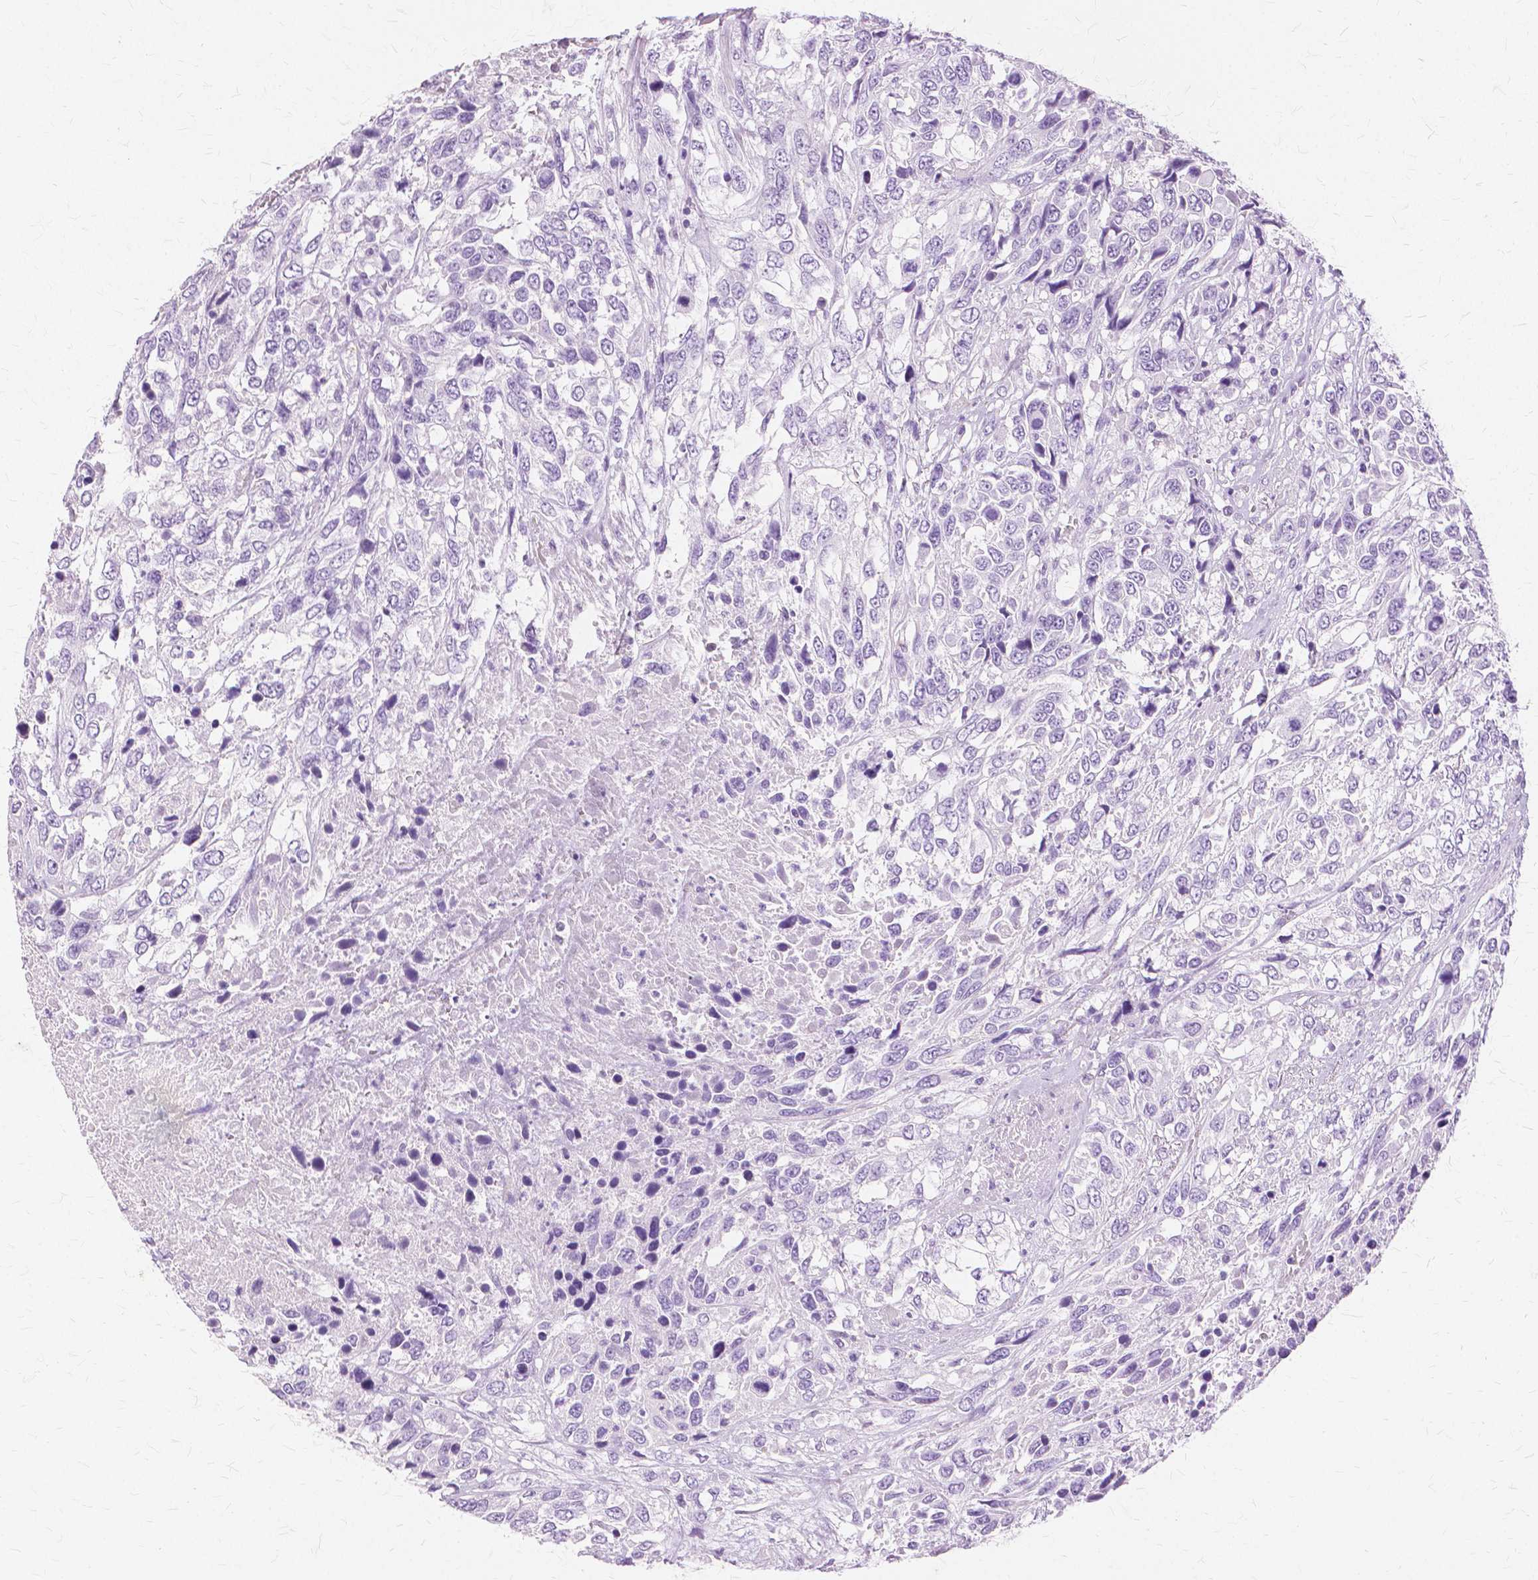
{"staining": {"intensity": "negative", "quantity": "none", "location": "none"}, "tissue": "urothelial cancer", "cell_type": "Tumor cells", "image_type": "cancer", "snomed": [{"axis": "morphology", "description": "Urothelial carcinoma, High grade"}, {"axis": "topography", "description": "Urinary bladder"}], "caption": "There is no significant positivity in tumor cells of high-grade urothelial carcinoma. (IHC, brightfield microscopy, high magnification).", "gene": "TGM1", "patient": {"sex": "female", "age": 70}}